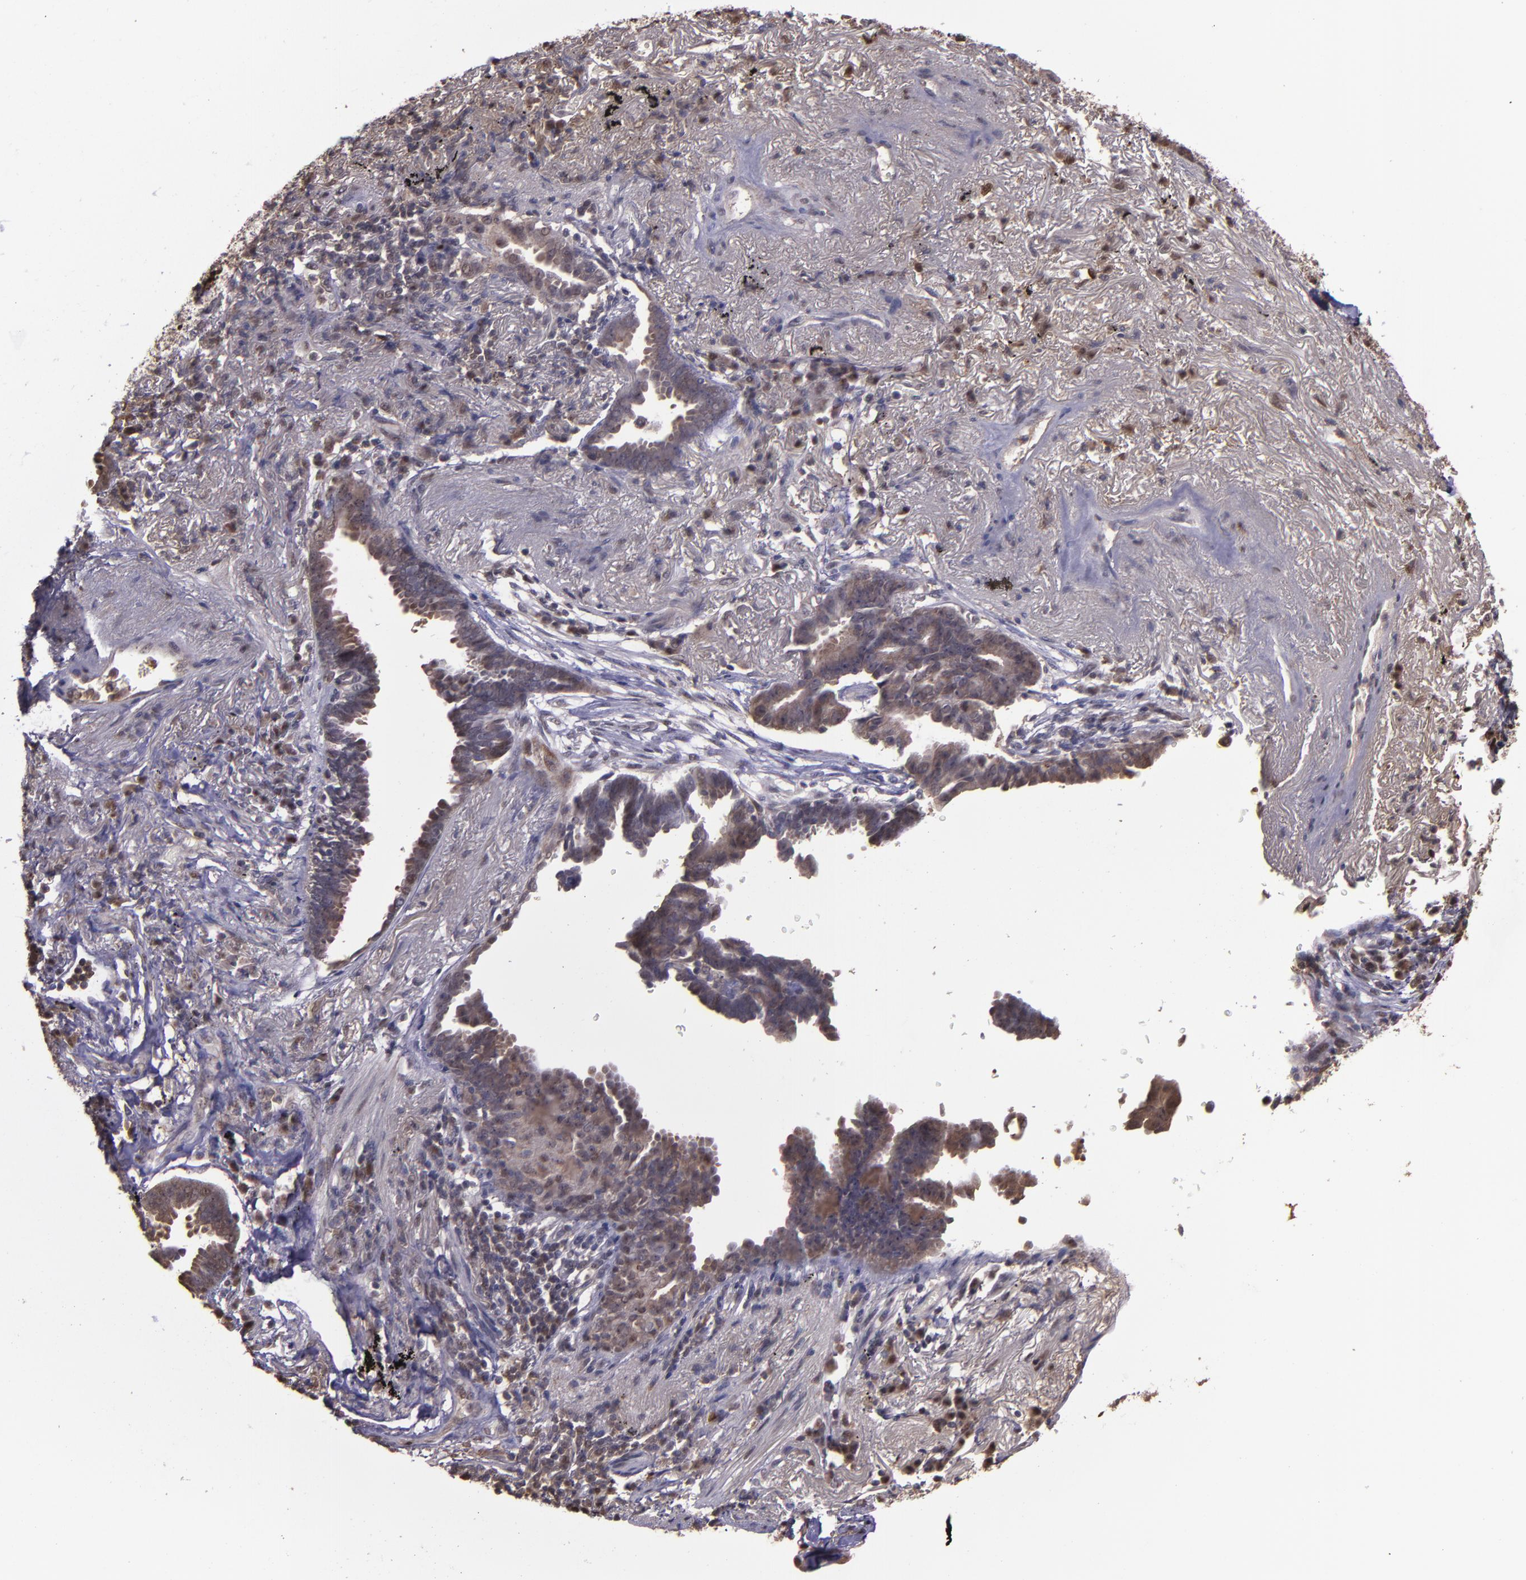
{"staining": {"intensity": "weak", "quantity": "25%-75%", "location": "cytoplasmic/membranous"}, "tissue": "lung cancer", "cell_type": "Tumor cells", "image_type": "cancer", "snomed": [{"axis": "morphology", "description": "Adenocarcinoma, NOS"}, {"axis": "topography", "description": "Lung"}], "caption": "Tumor cells show low levels of weak cytoplasmic/membranous positivity in about 25%-75% of cells in human adenocarcinoma (lung). The protein is shown in brown color, while the nuclei are stained blue.", "gene": "SERPINF2", "patient": {"sex": "female", "age": 64}}